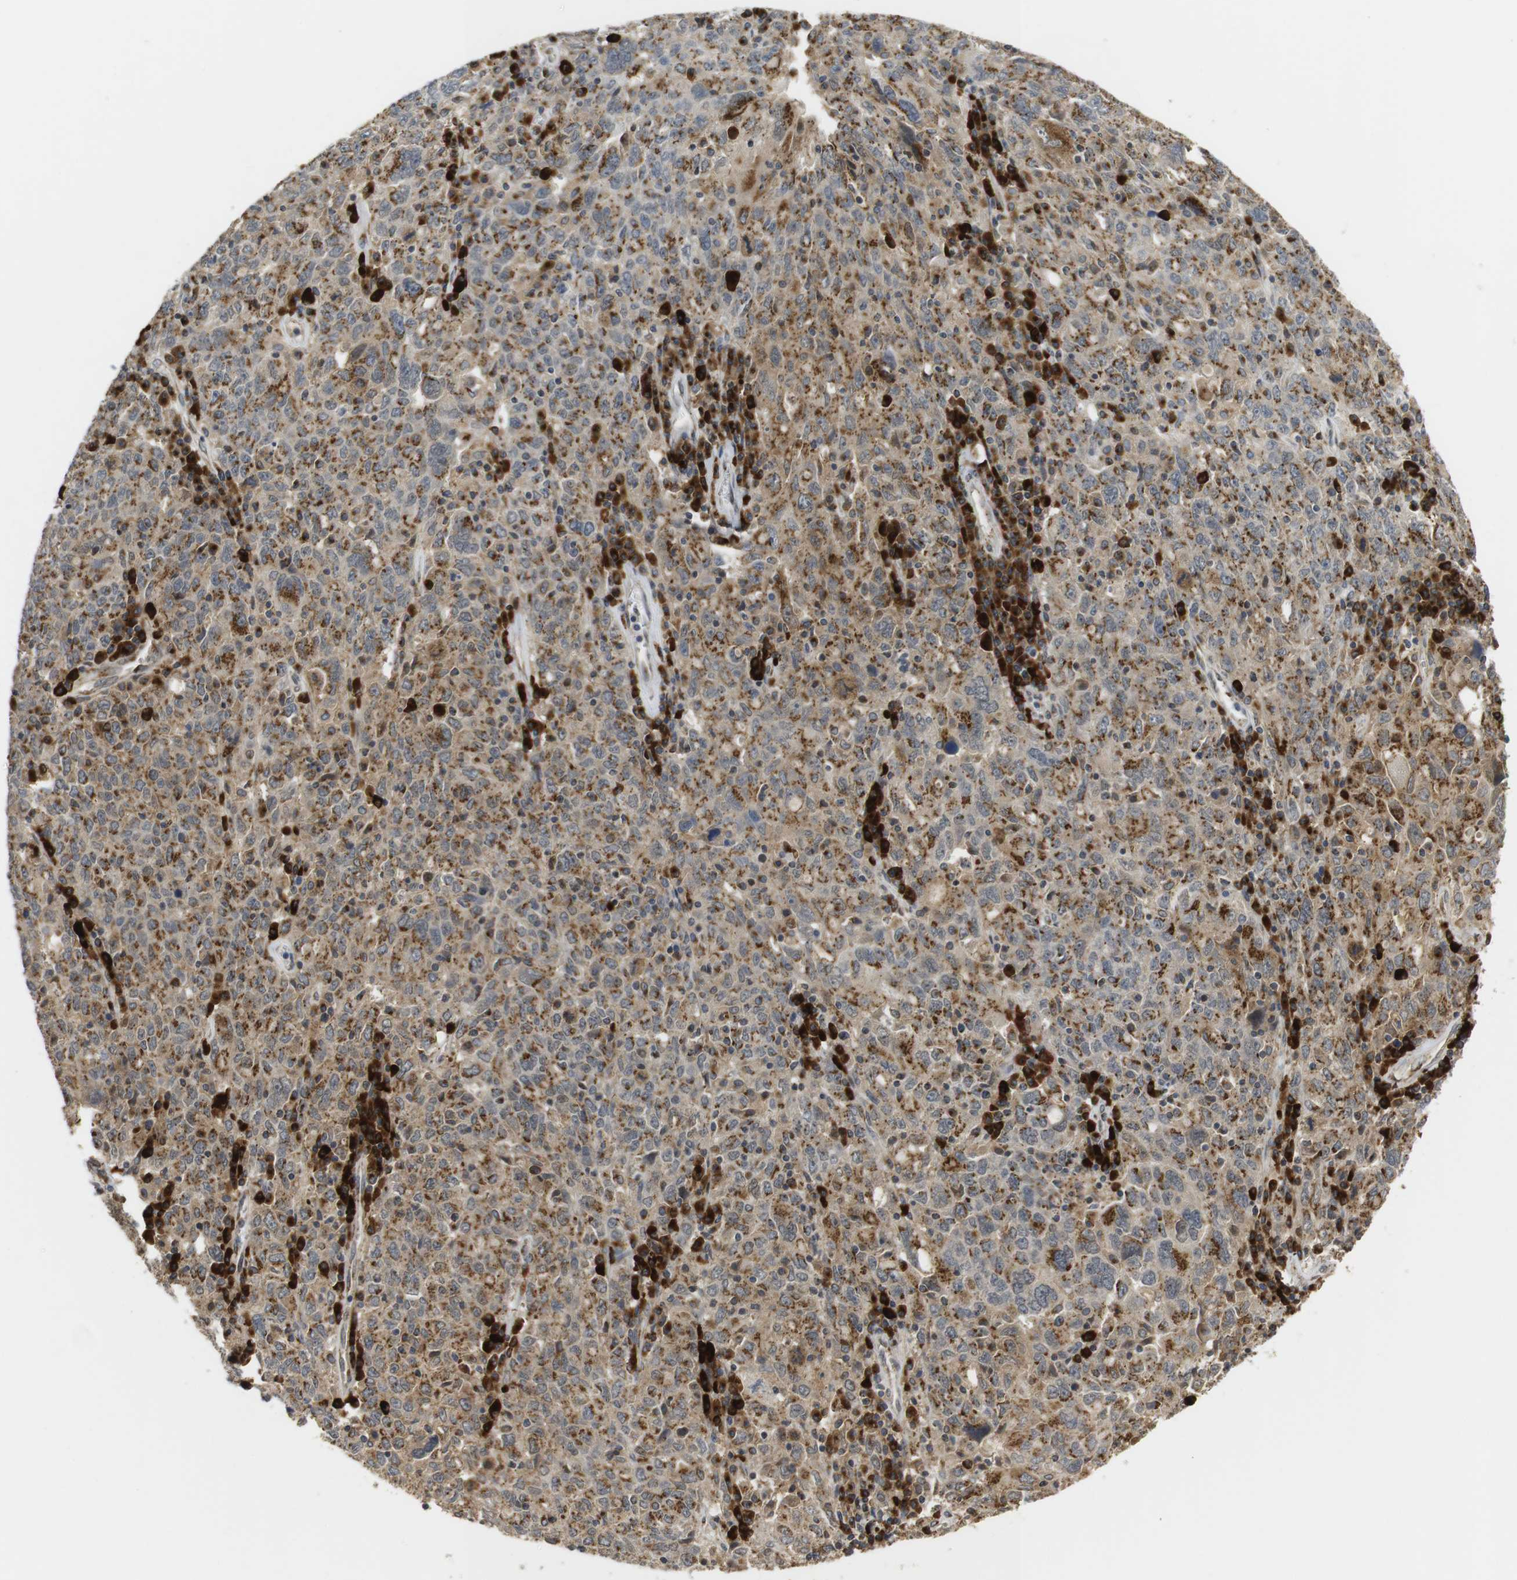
{"staining": {"intensity": "moderate", "quantity": ">75%", "location": "cytoplasmic/membranous"}, "tissue": "ovarian cancer", "cell_type": "Tumor cells", "image_type": "cancer", "snomed": [{"axis": "morphology", "description": "Carcinoma, endometroid"}, {"axis": "topography", "description": "Ovary"}], "caption": "The micrograph demonstrates a brown stain indicating the presence of a protein in the cytoplasmic/membranous of tumor cells in ovarian cancer (endometroid carcinoma).", "gene": "ZFPL1", "patient": {"sex": "female", "age": 62}}